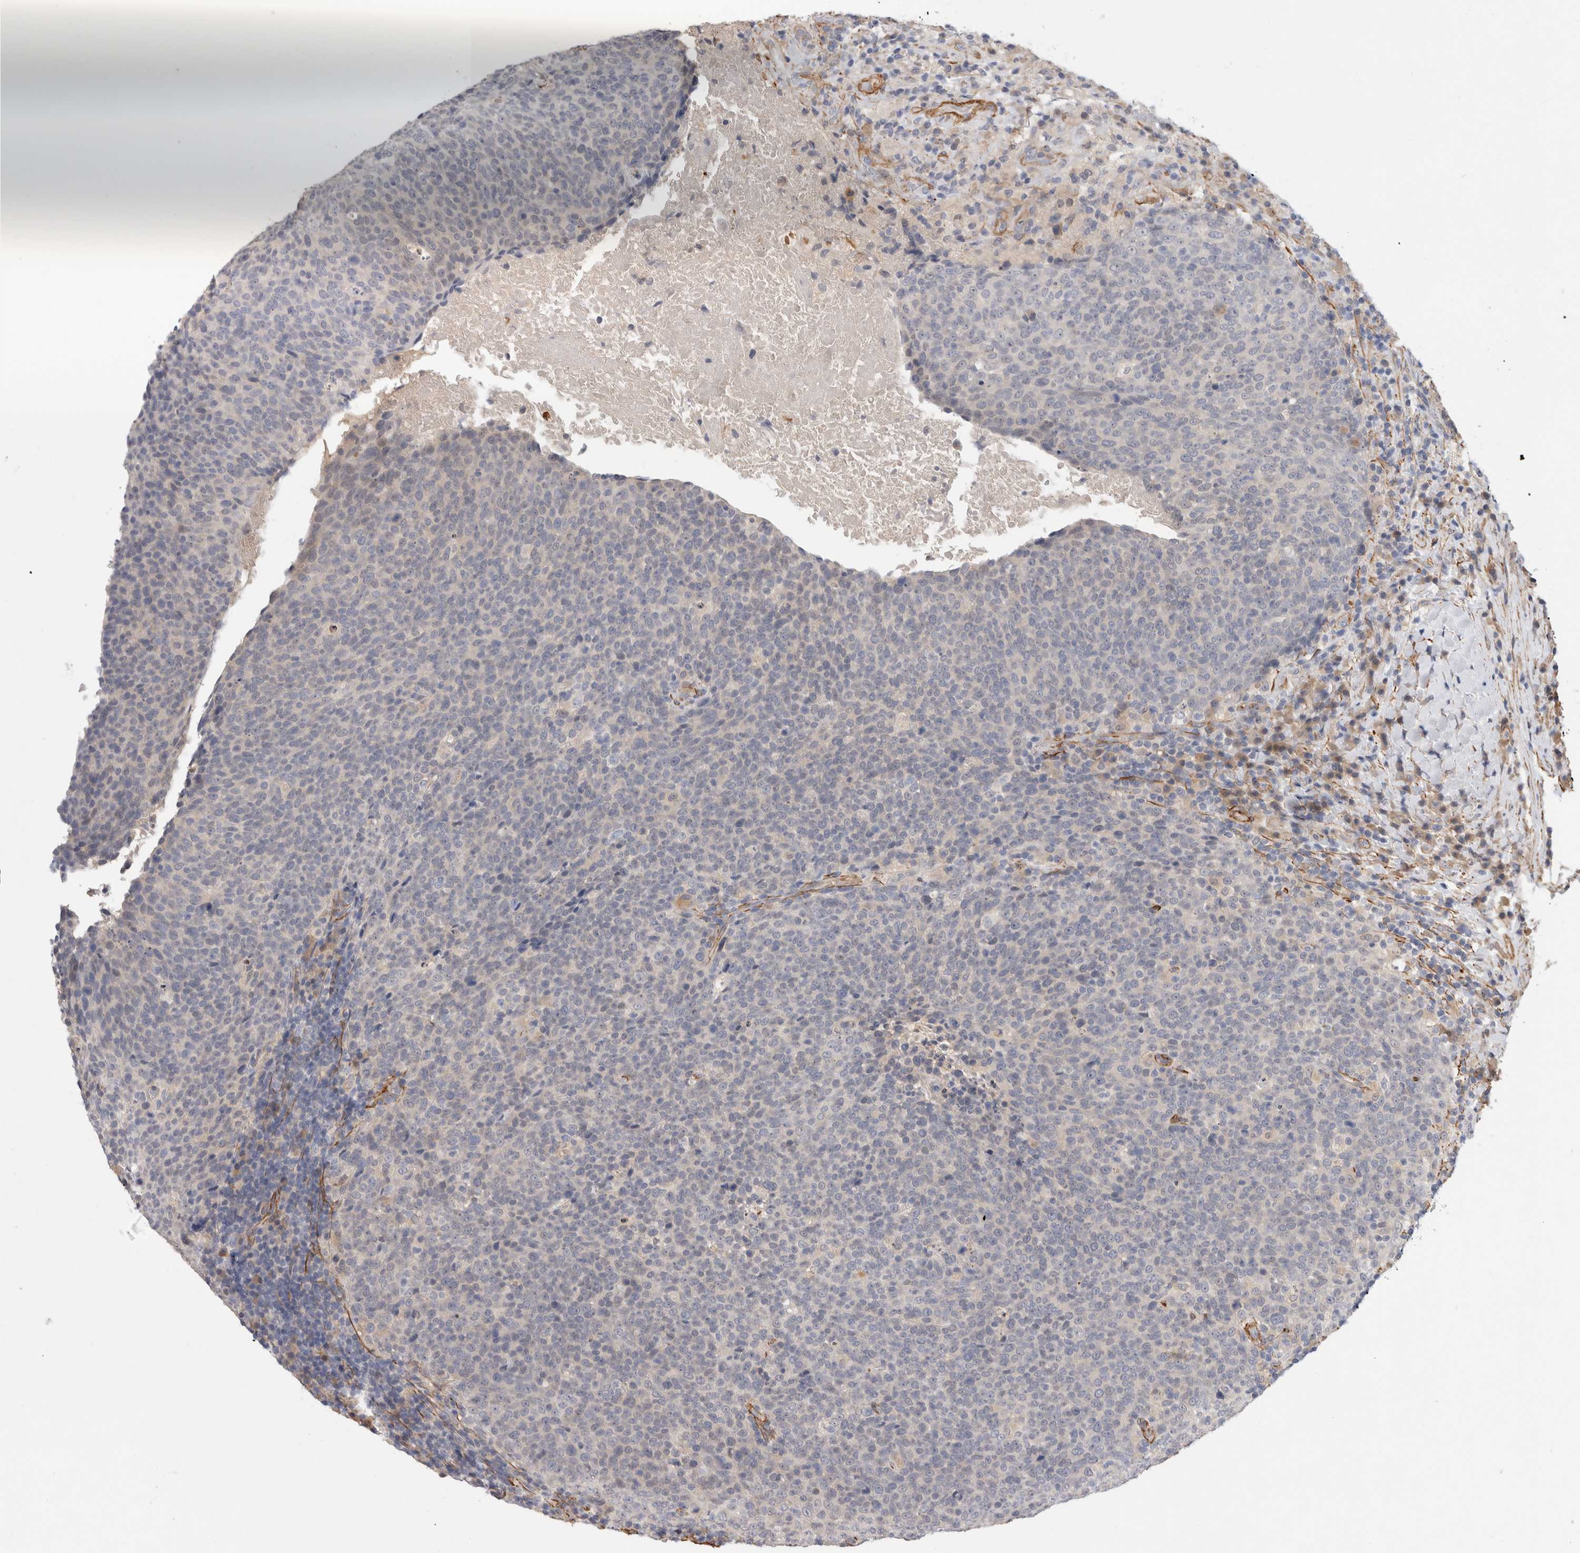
{"staining": {"intensity": "negative", "quantity": "none", "location": "none"}, "tissue": "head and neck cancer", "cell_type": "Tumor cells", "image_type": "cancer", "snomed": [{"axis": "morphology", "description": "Squamous cell carcinoma, NOS"}, {"axis": "morphology", "description": "Squamous cell carcinoma, metastatic, NOS"}, {"axis": "topography", "description": "Lymph node"}, {"axis": "topography", "description": "Head-Neck"}], "caption": "An IHC photomicrograph of head and neck cancer is shown. There is no staining in tumor cells of head and neck cancer.", "gene": "PGM1", "patient": {"sex": "male", "age": 62}}